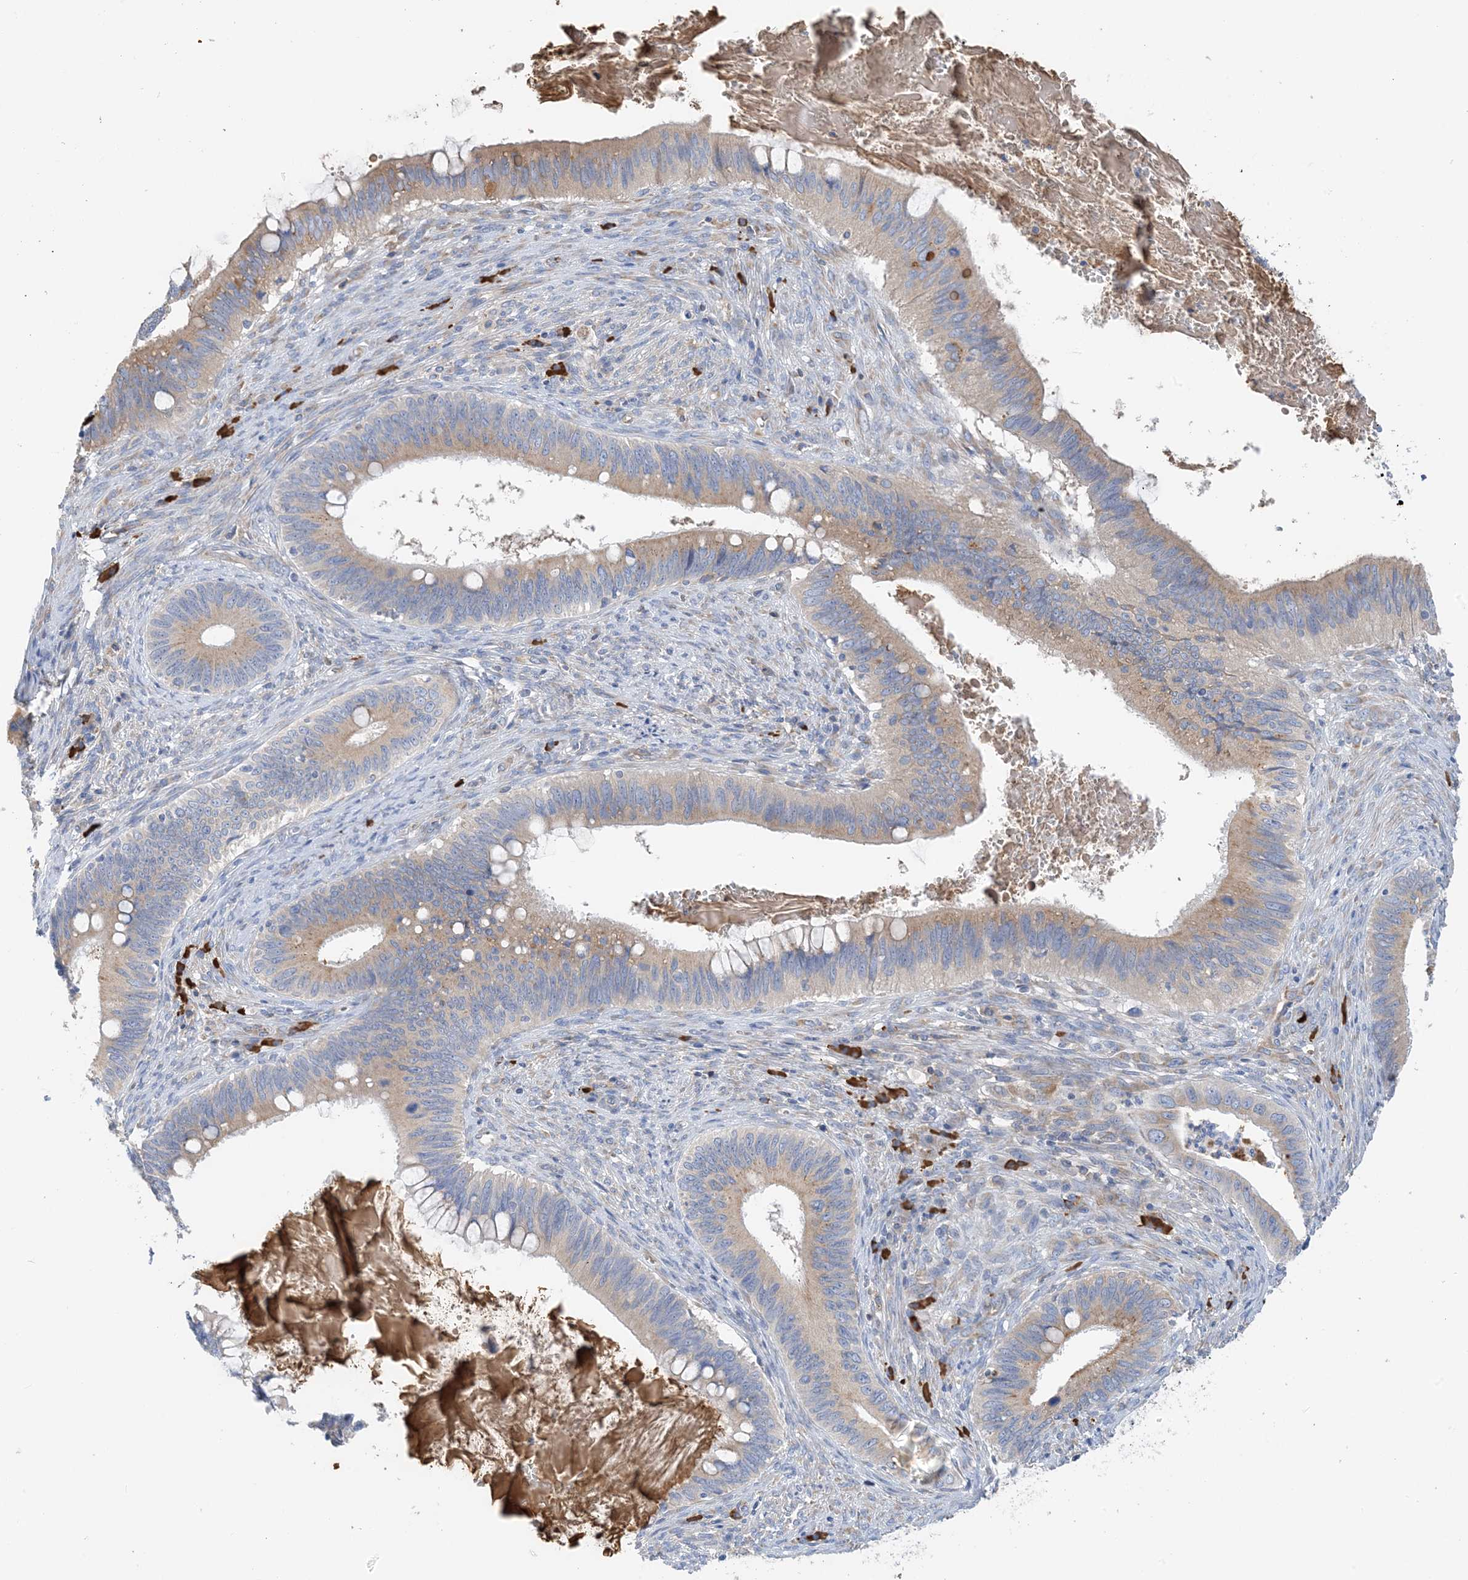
{"staining": {"intensity": "weak", "quantity": "25%-75%", "location": "cytoplasmic/membranous"}, "tissue": "cervical cancer", "cell_type": "Tumor cells", "image_type": "cancer", "snomed": [{"axis": "morphology", "description": "Adenocarcinoma, NOS"}, {"axis": "topography", "description": "Cervix"}], "caption": "Brown immunohistochemical staining in human adenocarcinoma (cervical) demonstrates weak cytoplasmic/membranous staining in about 25%-75% of tumor cells.", "gene": "SLC5A11", "patient": {"sex": "female", "age": 42}}